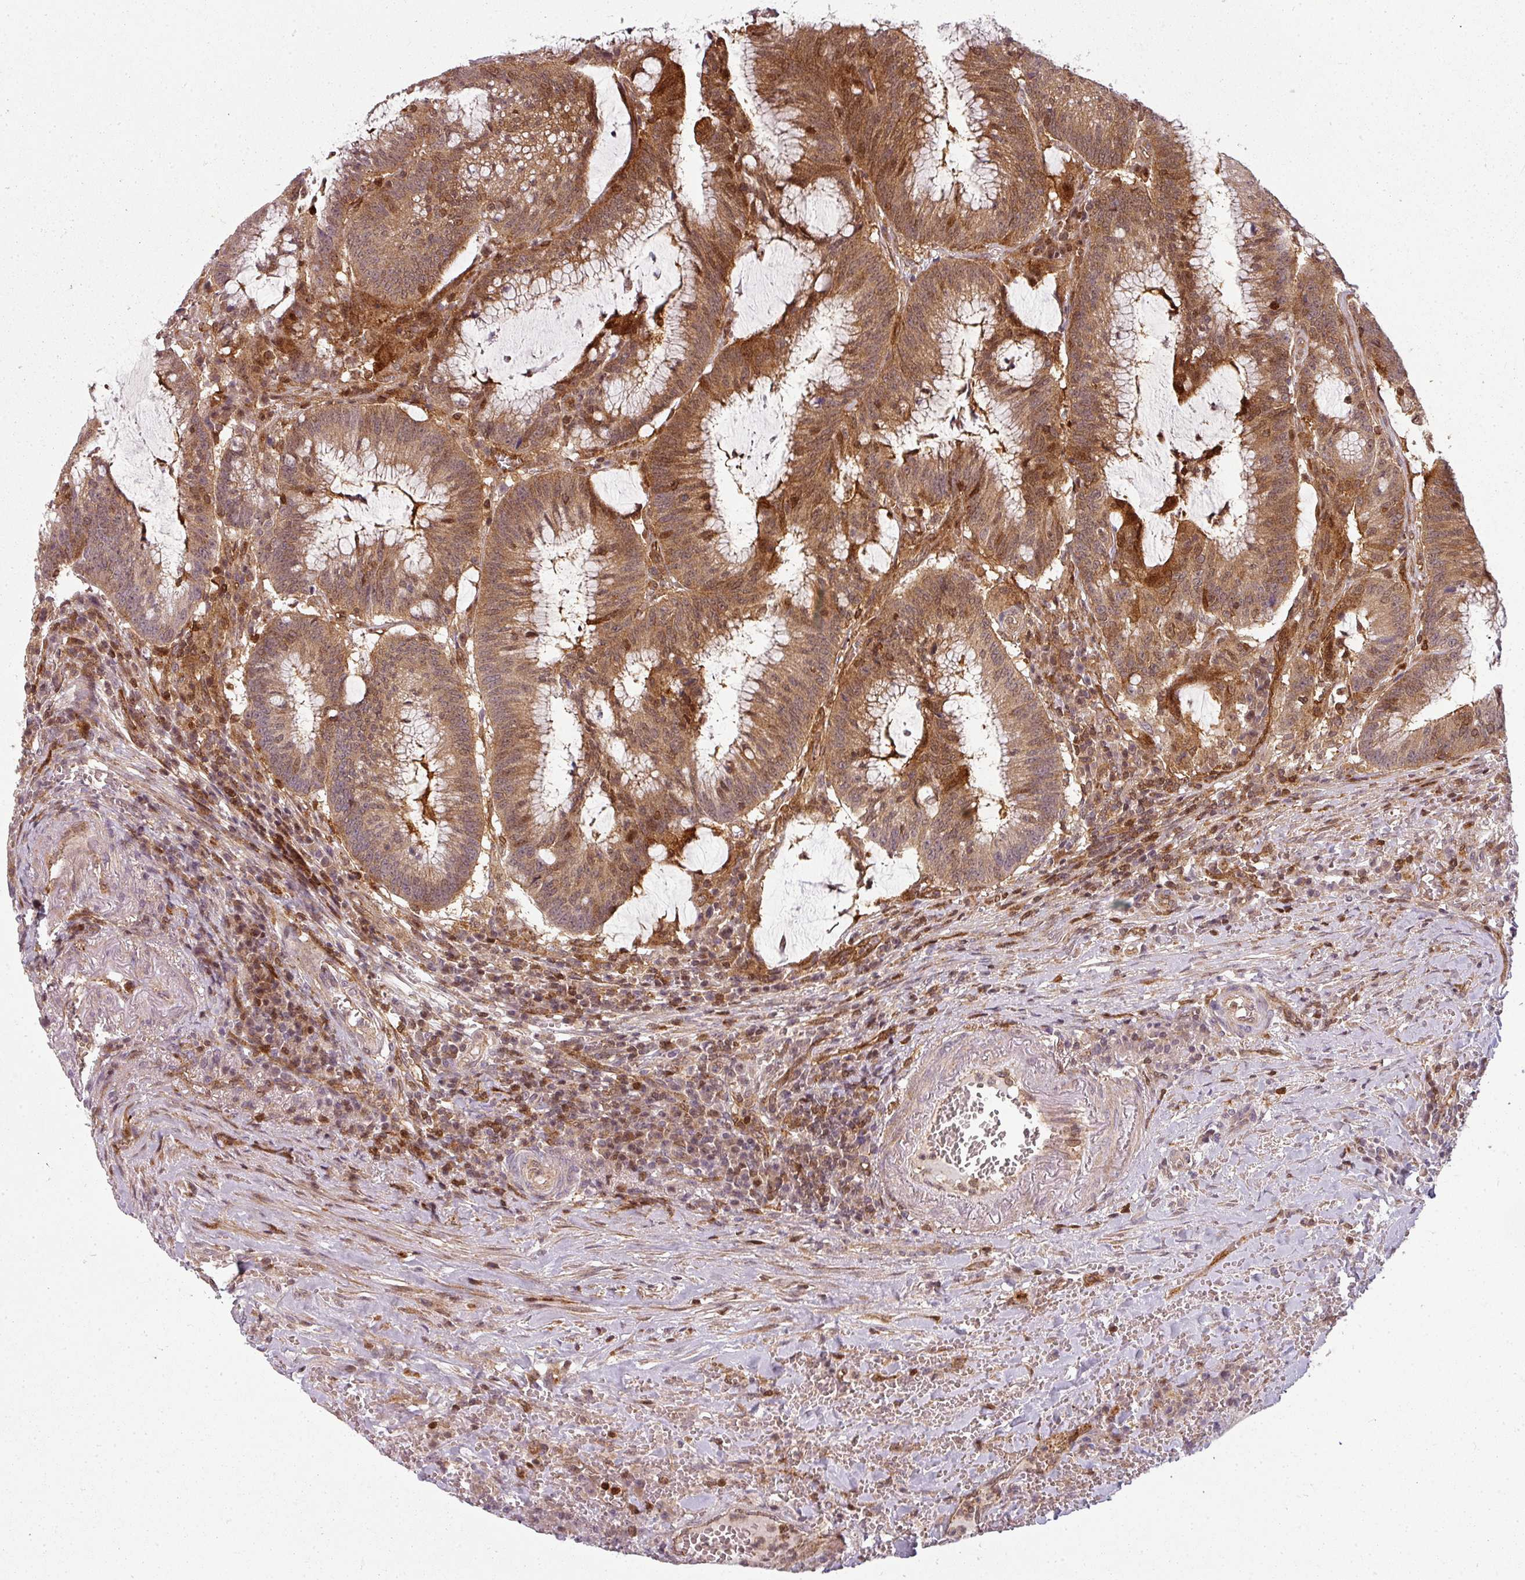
{"staining": {"intensity": "moderate", "quantity": ">75%", "location": "cytoplasmic/membranous"}, "tissue": "colorectal cancer", "cell_type": "Tumor cells", "image_type": "cancer", "snomed": [{"axis": "morphology", "description": "Adenocarcinoma, NOS"}, {"axis": "topography", "description": "Rectum"}], "caption": "DAB immunohistochemical staining of human adenocarcinoma (colorectal) exhibits moderate cytoplasmic/membranous protein positivity in approximately >75% of tumor cells. The protein of interest is stained brown, and the nuclei are stained in blue (DAB (3,3'-diaminobenzidine) IHC with brightfield microscopy, high magnification).", "gene": "CLIC1", "patient": {"sex": "female", "age": 77}}